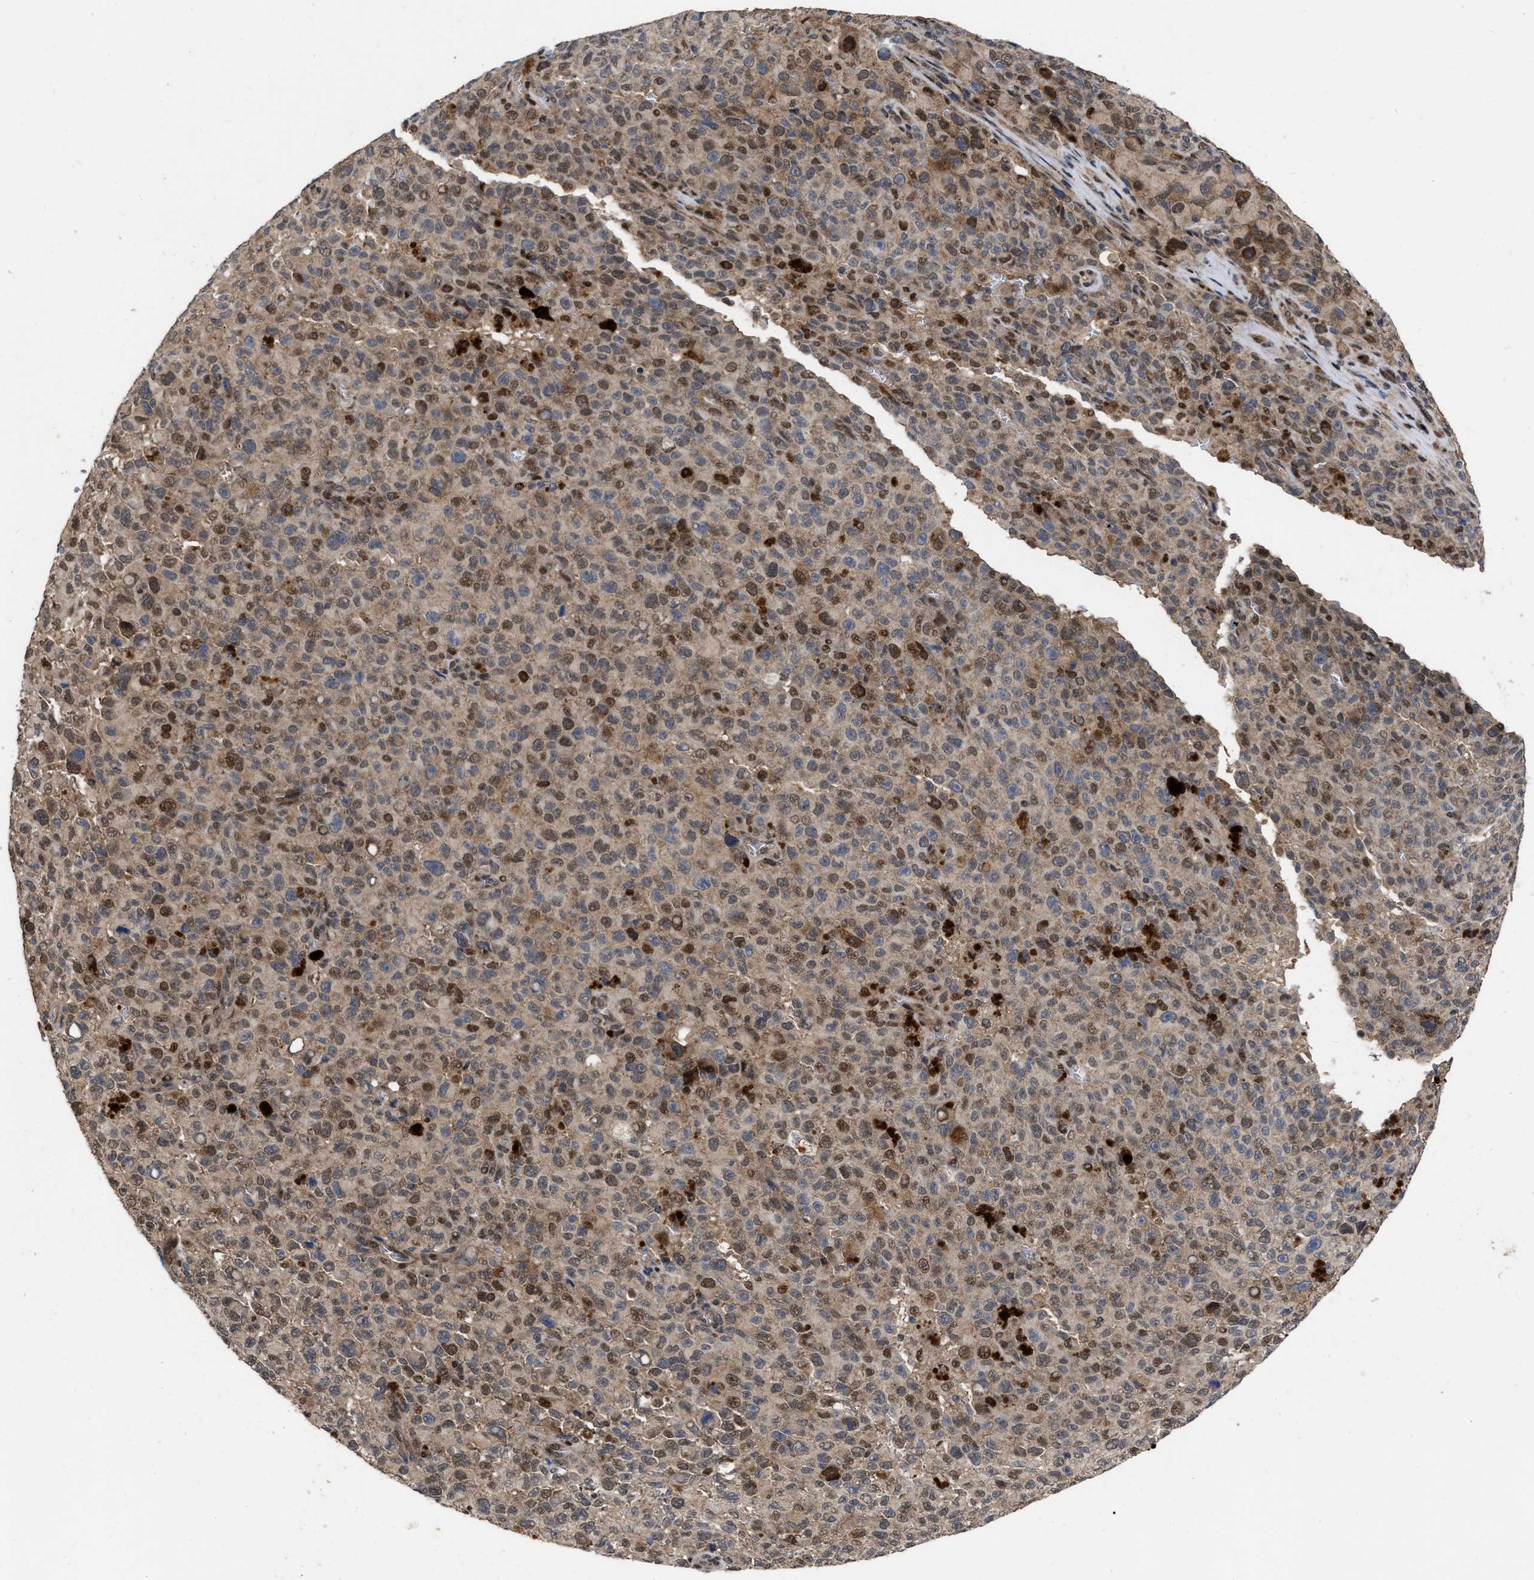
{"staining": {"intensity": "moderate", "quantity": ">75%", "location": "cytoplasmic/membranous,nuclear"}, "tissue": "melanoma", "cell_type": "Tumor cells", "image_type": "cancer", "snomed": [{"axis": "morphology", "description": "Malignant melanoma, NOS"}, {"axis": "topography", "description": "Skin"}], "caption": "Melanoma was stained to show a protein in brown. There is medium levels of moderate cytoplasmic/membranous and nuclear expression in approximately >75% of tumor cells. Ihc stains the protein of interest in brown and the nuclei are stained blue.", "gene": "MDM4", "patient": {"sex": "female", "age": 82}}